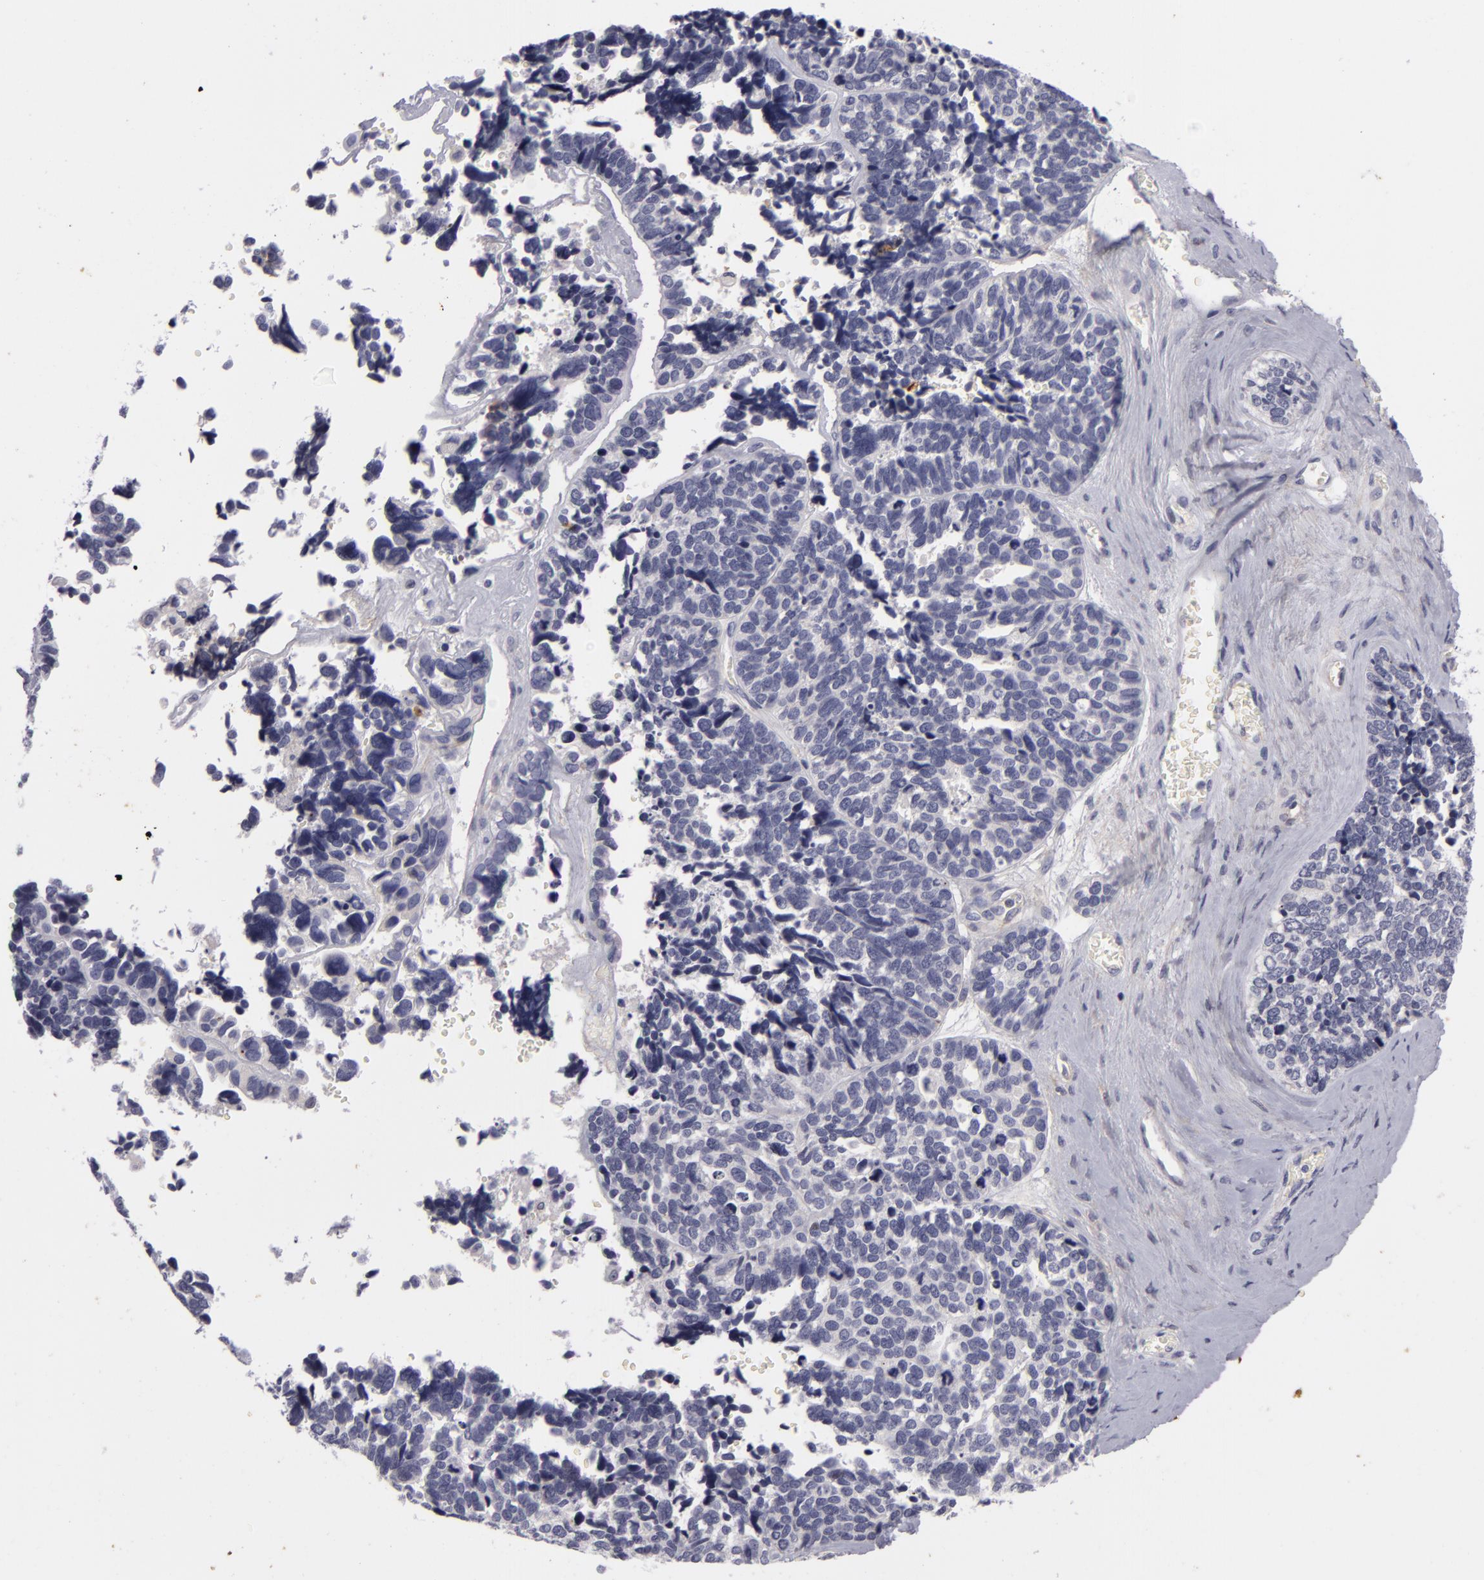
{"staining": {"intensity": "negative", "quantity": "none", "location": "none"}, "tissue": "ovarian cancer", "cell_type": "Tumor cells", "image_type": "cancer", "snomed": [{"axis": "morphology", "description": "Cystadenocarcinoma, serous, NOS"}, {"axis": "topography", "description": "Ovary"}], "caption": "Immunohistochemical staining of serous cystadenocarcinoma (ovarian) displays no significant positivity in tumor cells. (DAB (3,3'-diaminobenzidine) immunohistochemistry (IHC) with hematoxylin counter stain).", "gene": "NLGN4X", "patient": {"sex": "female", "age": 77}}